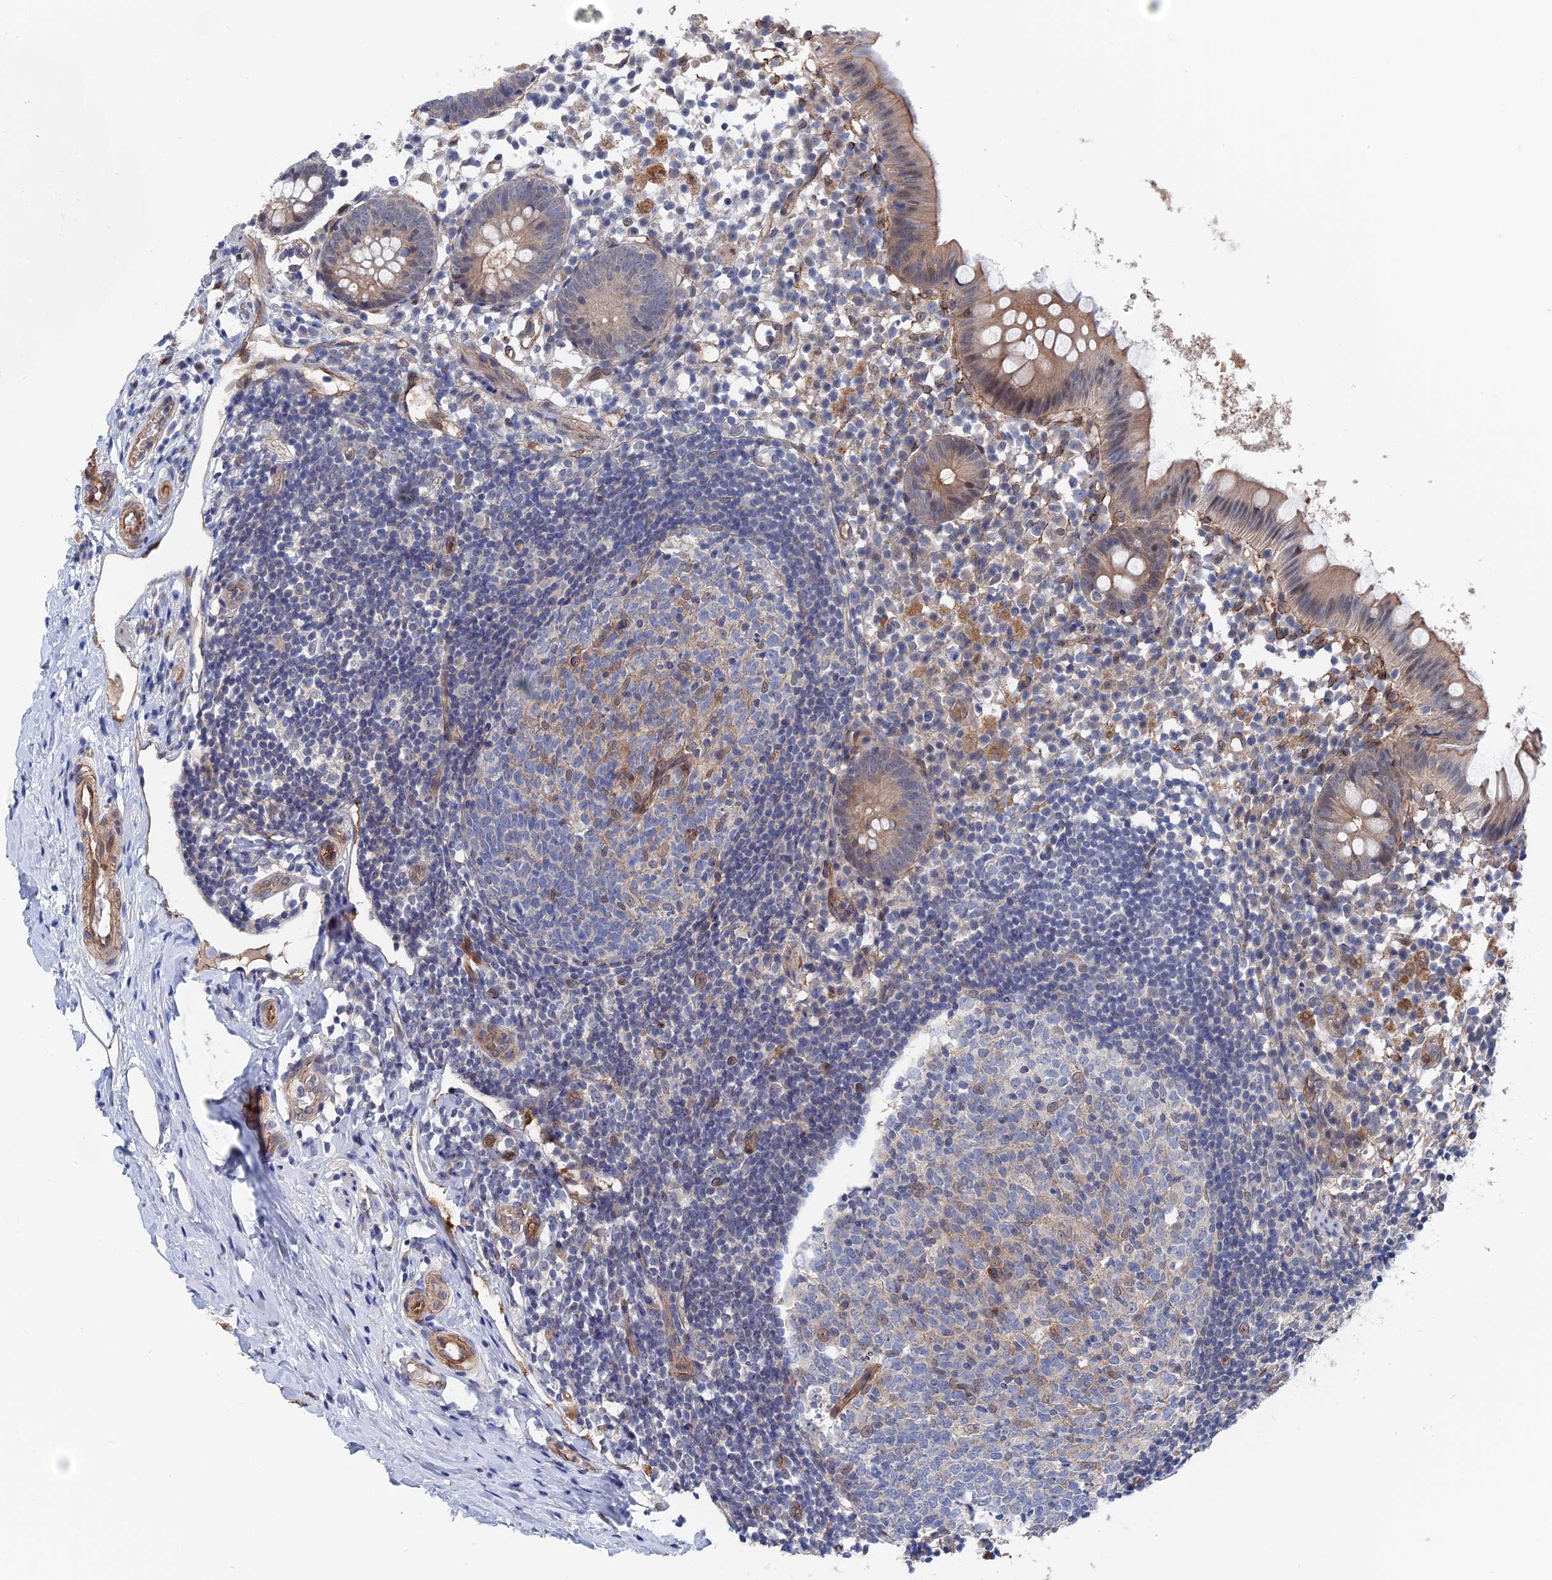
{"staining": {"intensity": "weak", "quantity": "25%-75%", "location": "cytoplasmic/membranous"}, "tissue": "appendix", "cell_type": "Glandular cells", "image_type": "normal", "snomed": [{"axis": "morphology", "description": "Normal tissue, NOS"}, {"axis": "topography", "description": "Appendix"}], "caption": "Glandular cells demonstrate low levels of weak cytoplasmic/membranous positivity in about 25%-75% of cells in unremarkable human appendix.", "gene": "MTHFSD", "patient": {"sex": "female", "age": 20}}